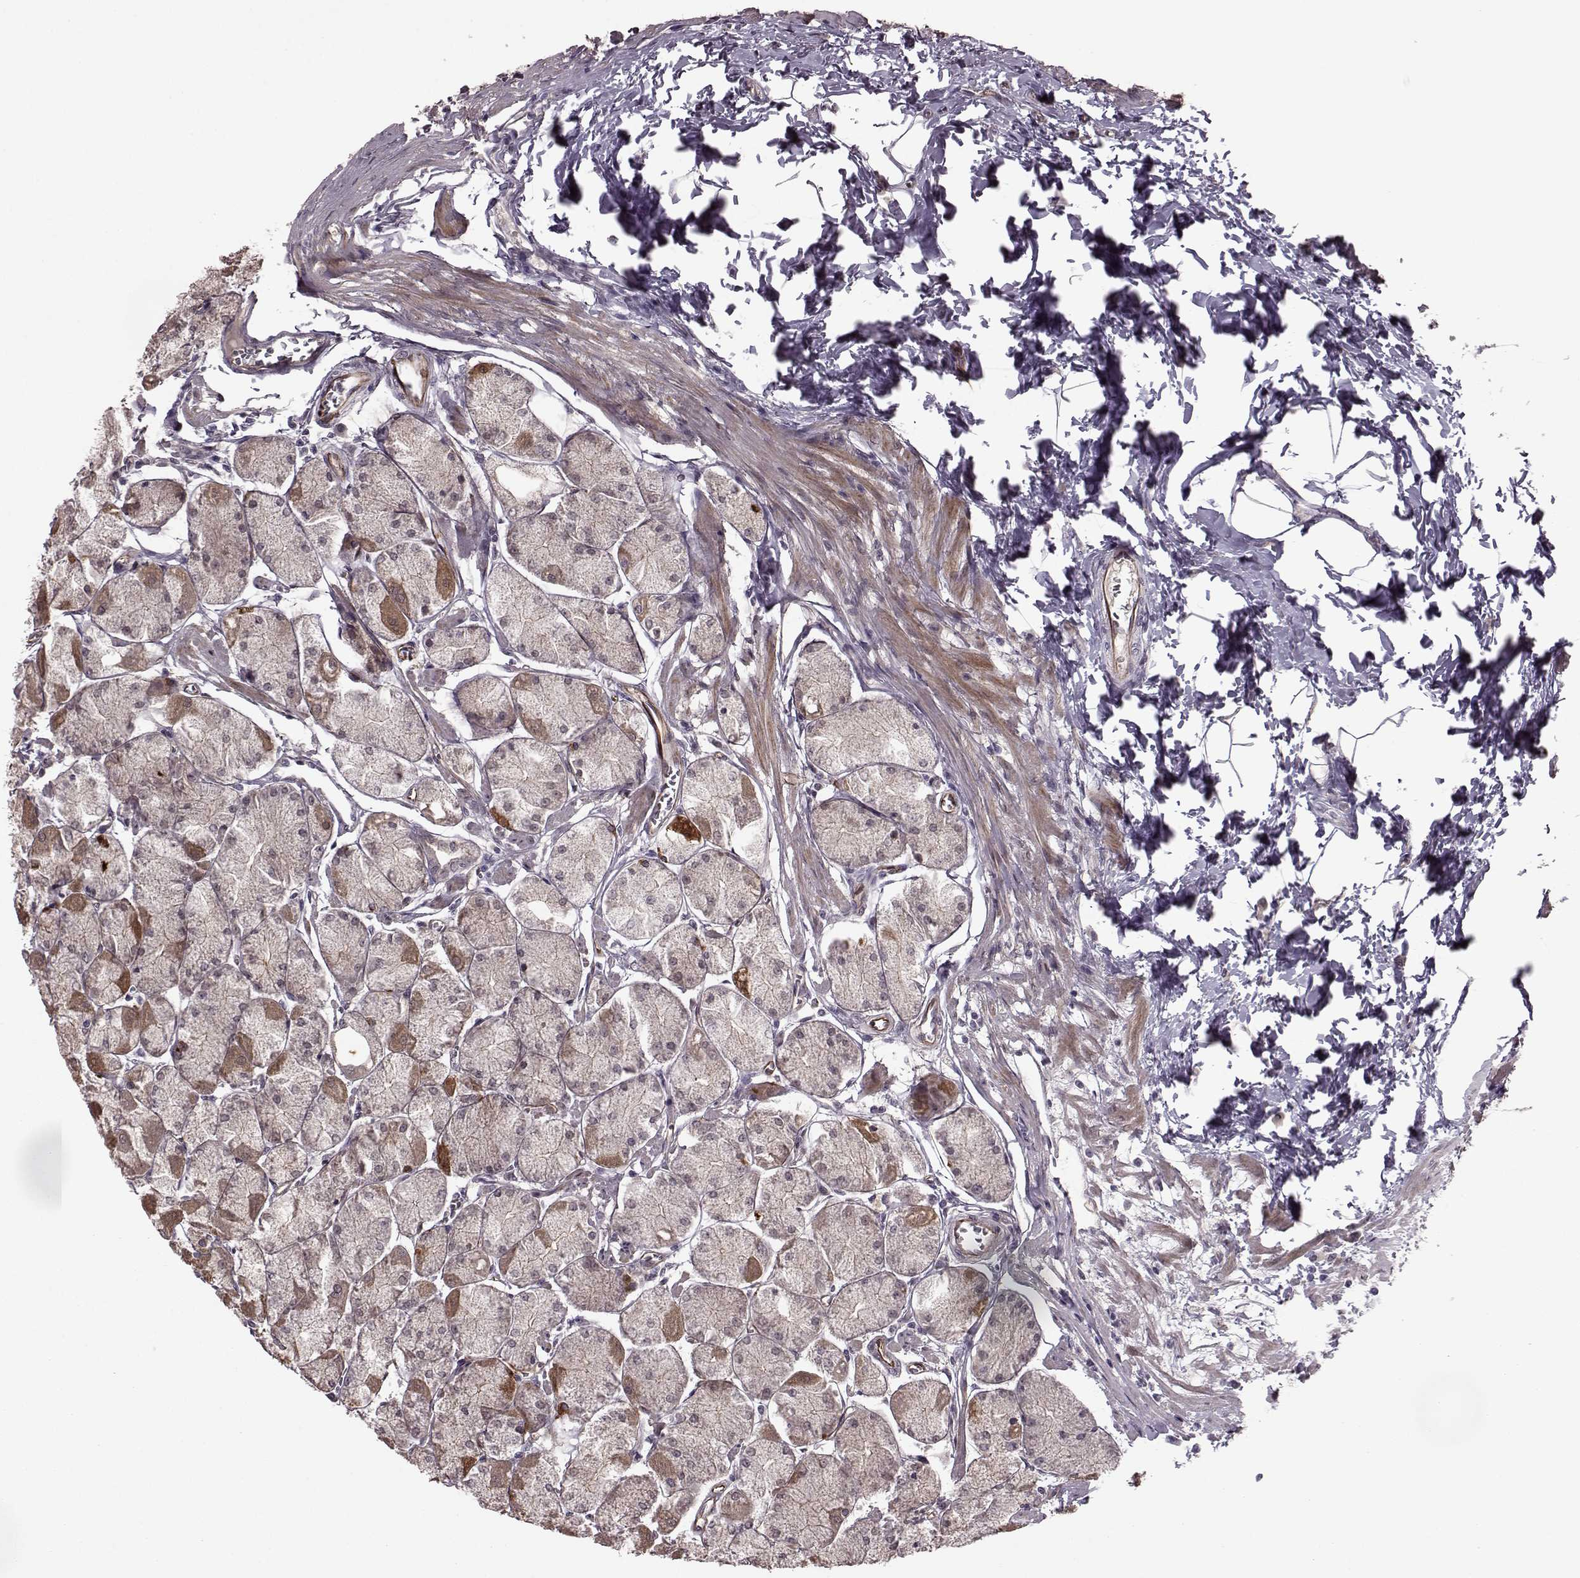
{"staining": {"intensity": "moderate", "quantity": "<25%", "location": "cytoplasmic/membranous"}, "tissue": "stomach", "cell_type": "Glandular cells", "image_type": "normal", "snomed": [{"axis": "morphology", "description": "Normal tissue, NOS"}, {"axis": "topography", "description": "Stomach, upper"}], "caption": "Immunohistochemical staining of unremarkable human stomach exhibits <25% levels of moderate cytoplasmic/membranous protein positivity in about <25% of glandular cells.", "gene": "SYNPO", "patient": {"sex": "male", "age": 60}}